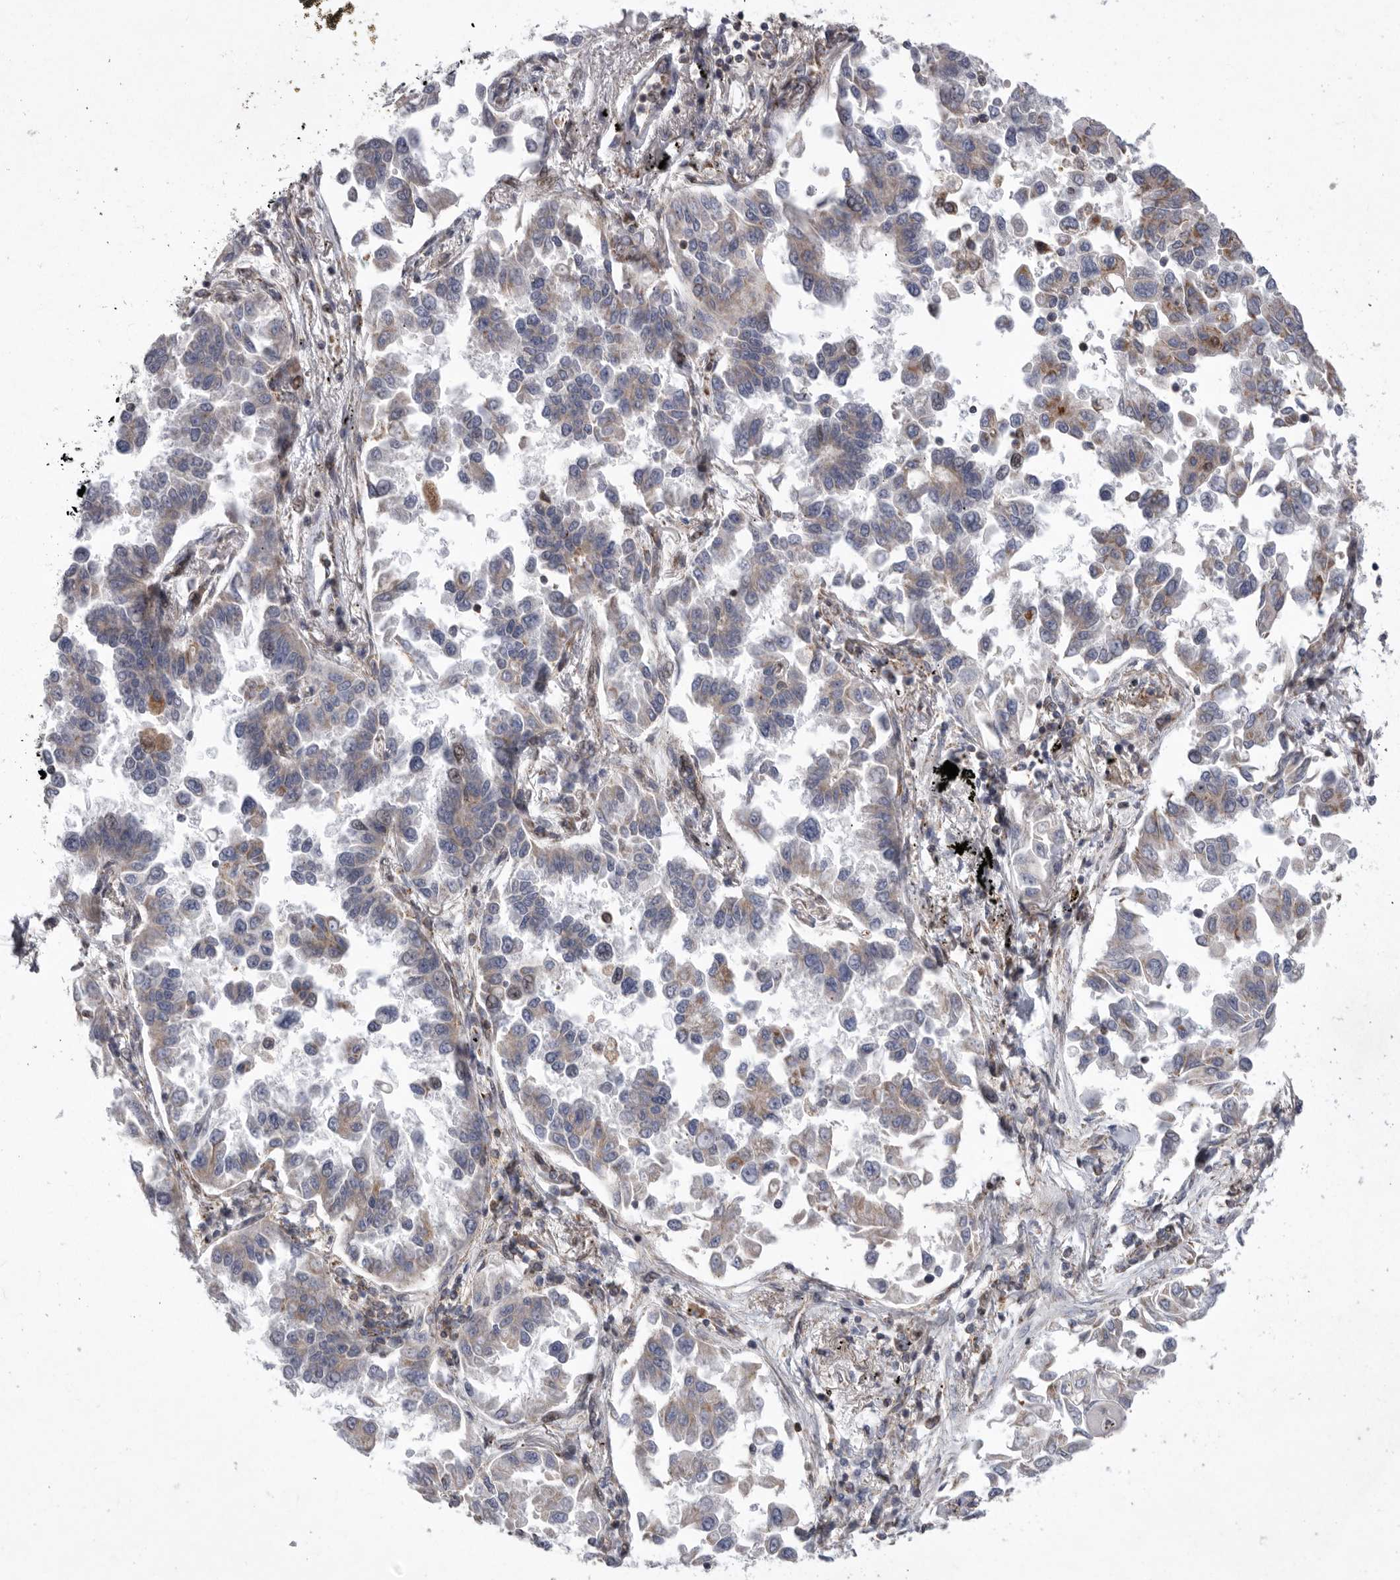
{"staining": {"intensity": "moderate", "quantity": "<25%", "location": "cytoplasmic/membranous"}, "tissue": "lung cancer", "cell_type": "Tumor cells", "image_type": "cancer", "snomed": [{"axis": "morphology", "description": "Adenocarcinoma, NOS"}, {"axis": "topography", "description": "Lung"}], "caption": "Immunohistochemistry (IHC) staining of lung cancer, which reveals low levels of moderate cytoplasmic/membranous staining in approximately <25% of tumor cells indicating moderate cytoplasmic/membranous protein positivity. The staining was performed using DAB (3,3'-diaminobenzidine) (brown) for protein detection and nuclei were counterstained in hematoxylin (blue).", "gene": "MPZL1", "patient": {"sex": "female", "age": 67}}